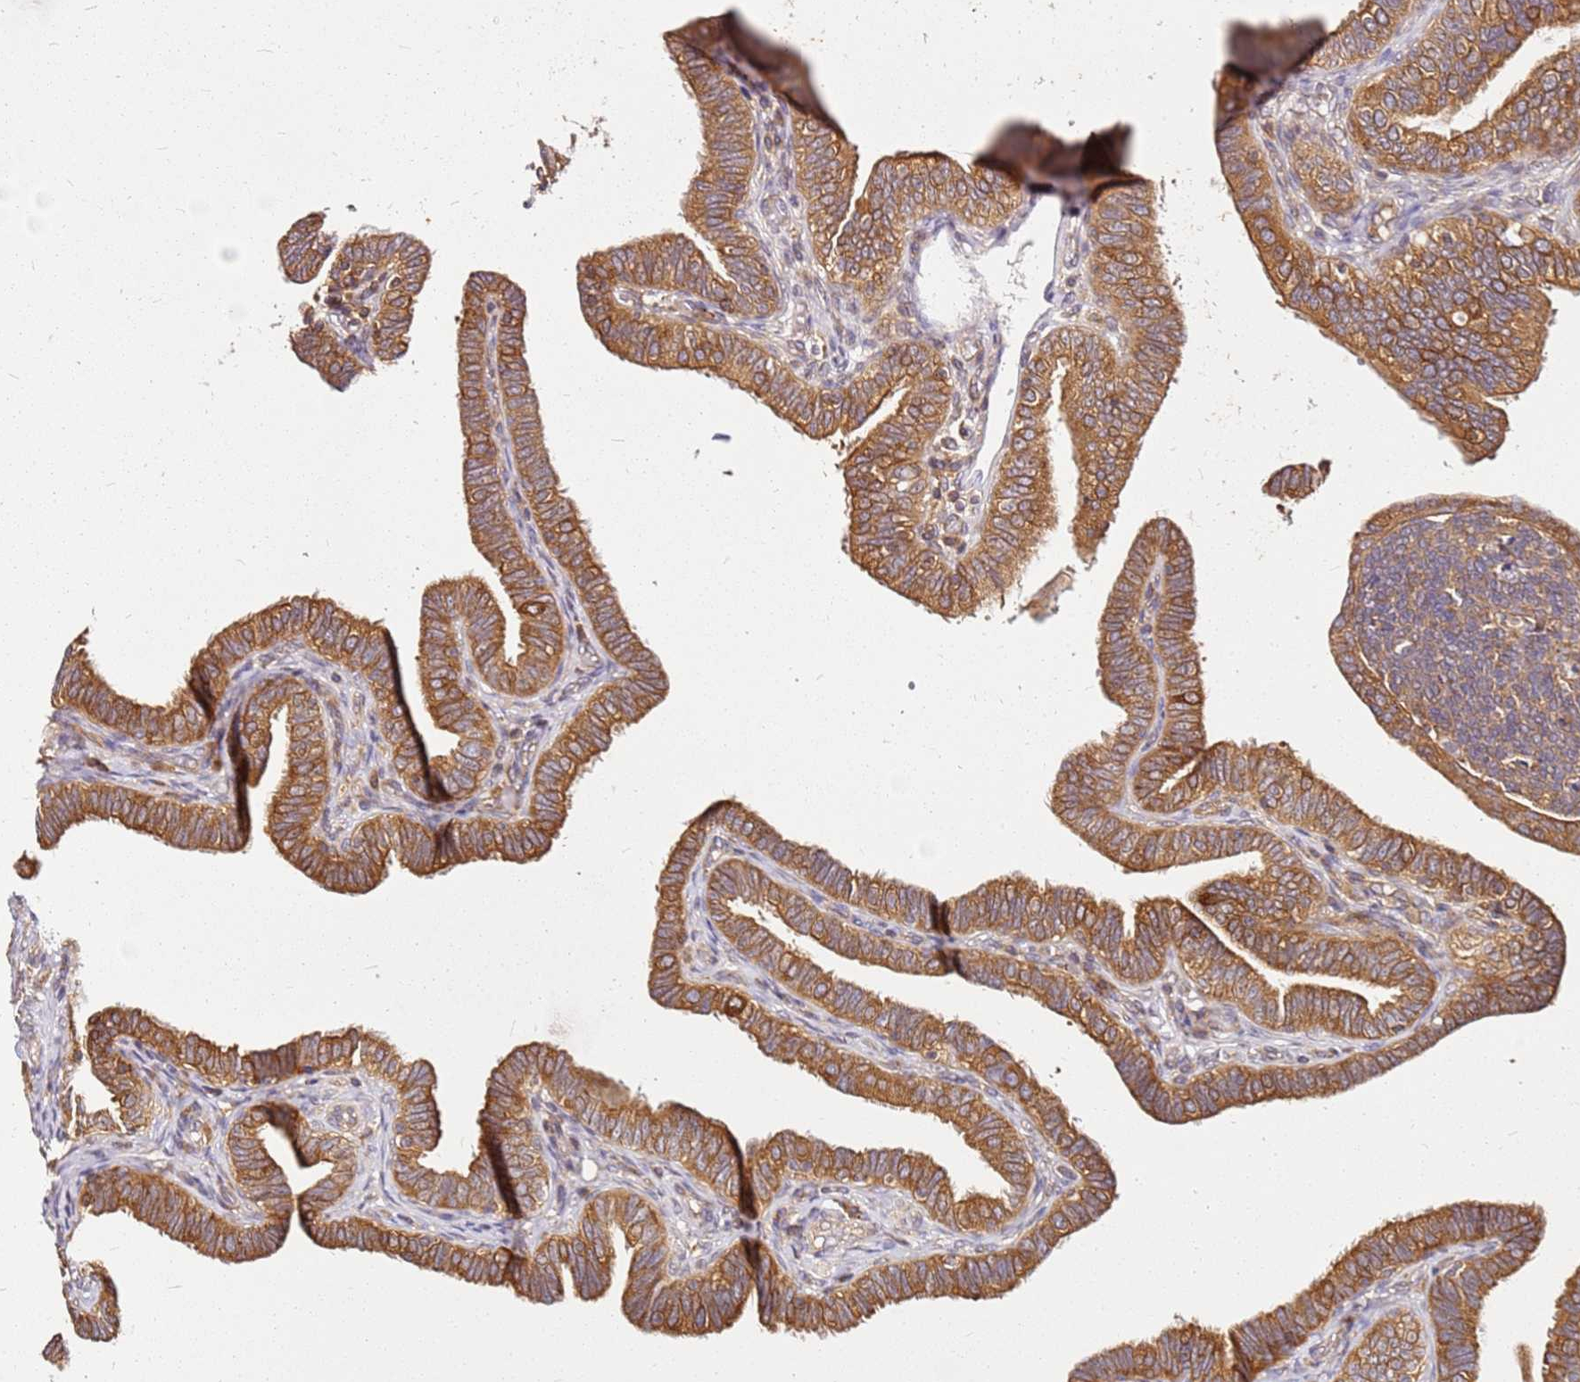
{"staining": {"intensity": "strong", "quantity": ">75%", "location": "cytoplasmic/membranous"}, "tissue": "fallopian tube", "cell_type": "Glandular cells", "image_type": "normal", "snomed": [{"axis": "morphology", "description": "Normal tissue, NOS"}, {"axis": "topography", "description": "Fallopian tube"}], "caption": "Fallopian tube stained with immunohistochemistry (IHC) exhibits strong cytoplasmic/membranous staining in about >75% of glandular cells.", "gene": "PIH1D1", "patient": {"sex": "female", "age": 39}}